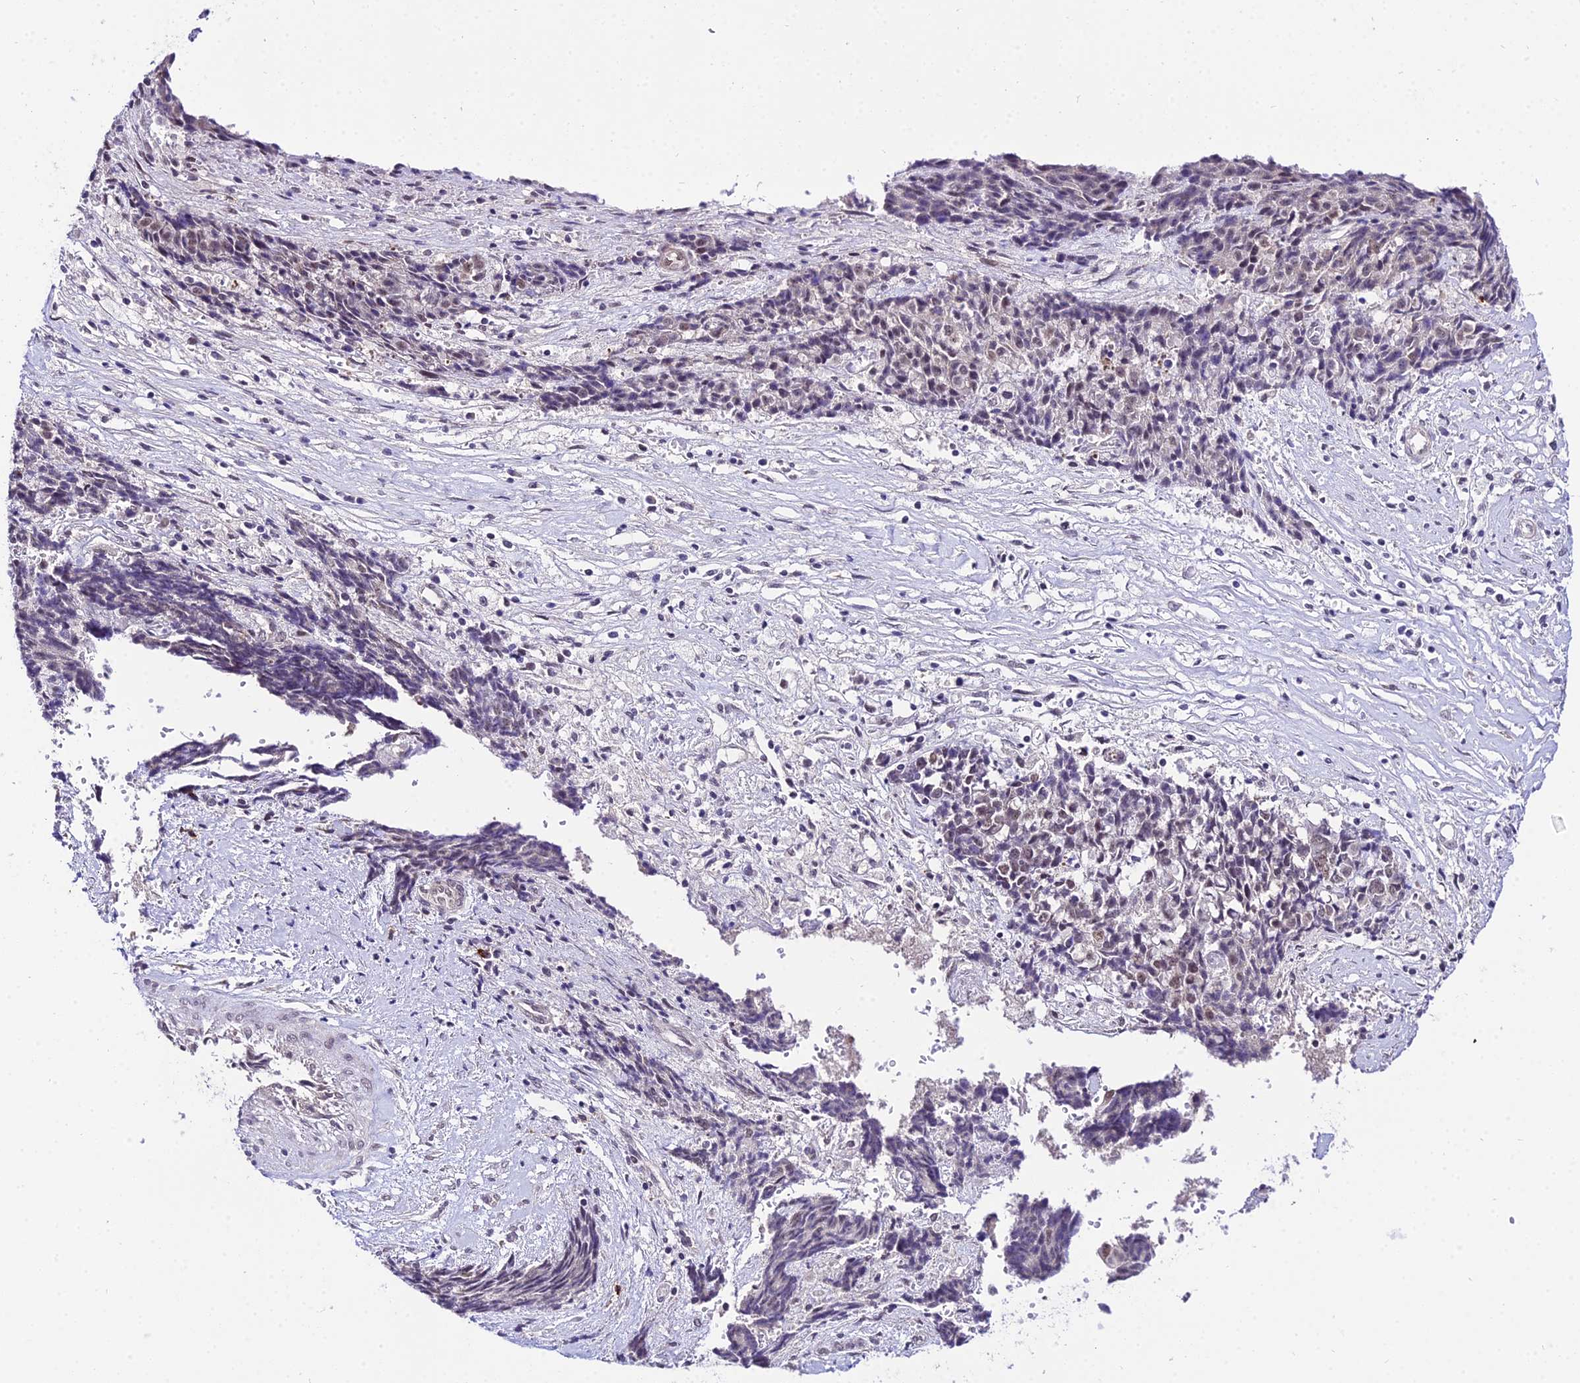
{"staining": {"intensity": "weak", "quantity": "<25%", "location": "nuclear"}, "tissue": "ovarian cancer", "cell_type": "Tumor cells", "image_type": "cancer", "snomed": [{"axis": "morphology", "description": "Carcinoma, endometroid"}, {"axis": "topography", "description": "Ovary"}], "caption": "The image shows no significant expression in tumor cells of endometroid carcinoma (ovarian). (Stains: DAB immunohistochemistry with hematoxylin counter stain, Microscopy: brightfield microscopy at high magnification).", "gene": "POLR2I", "patient": {"sex": "female", "age": 42}}